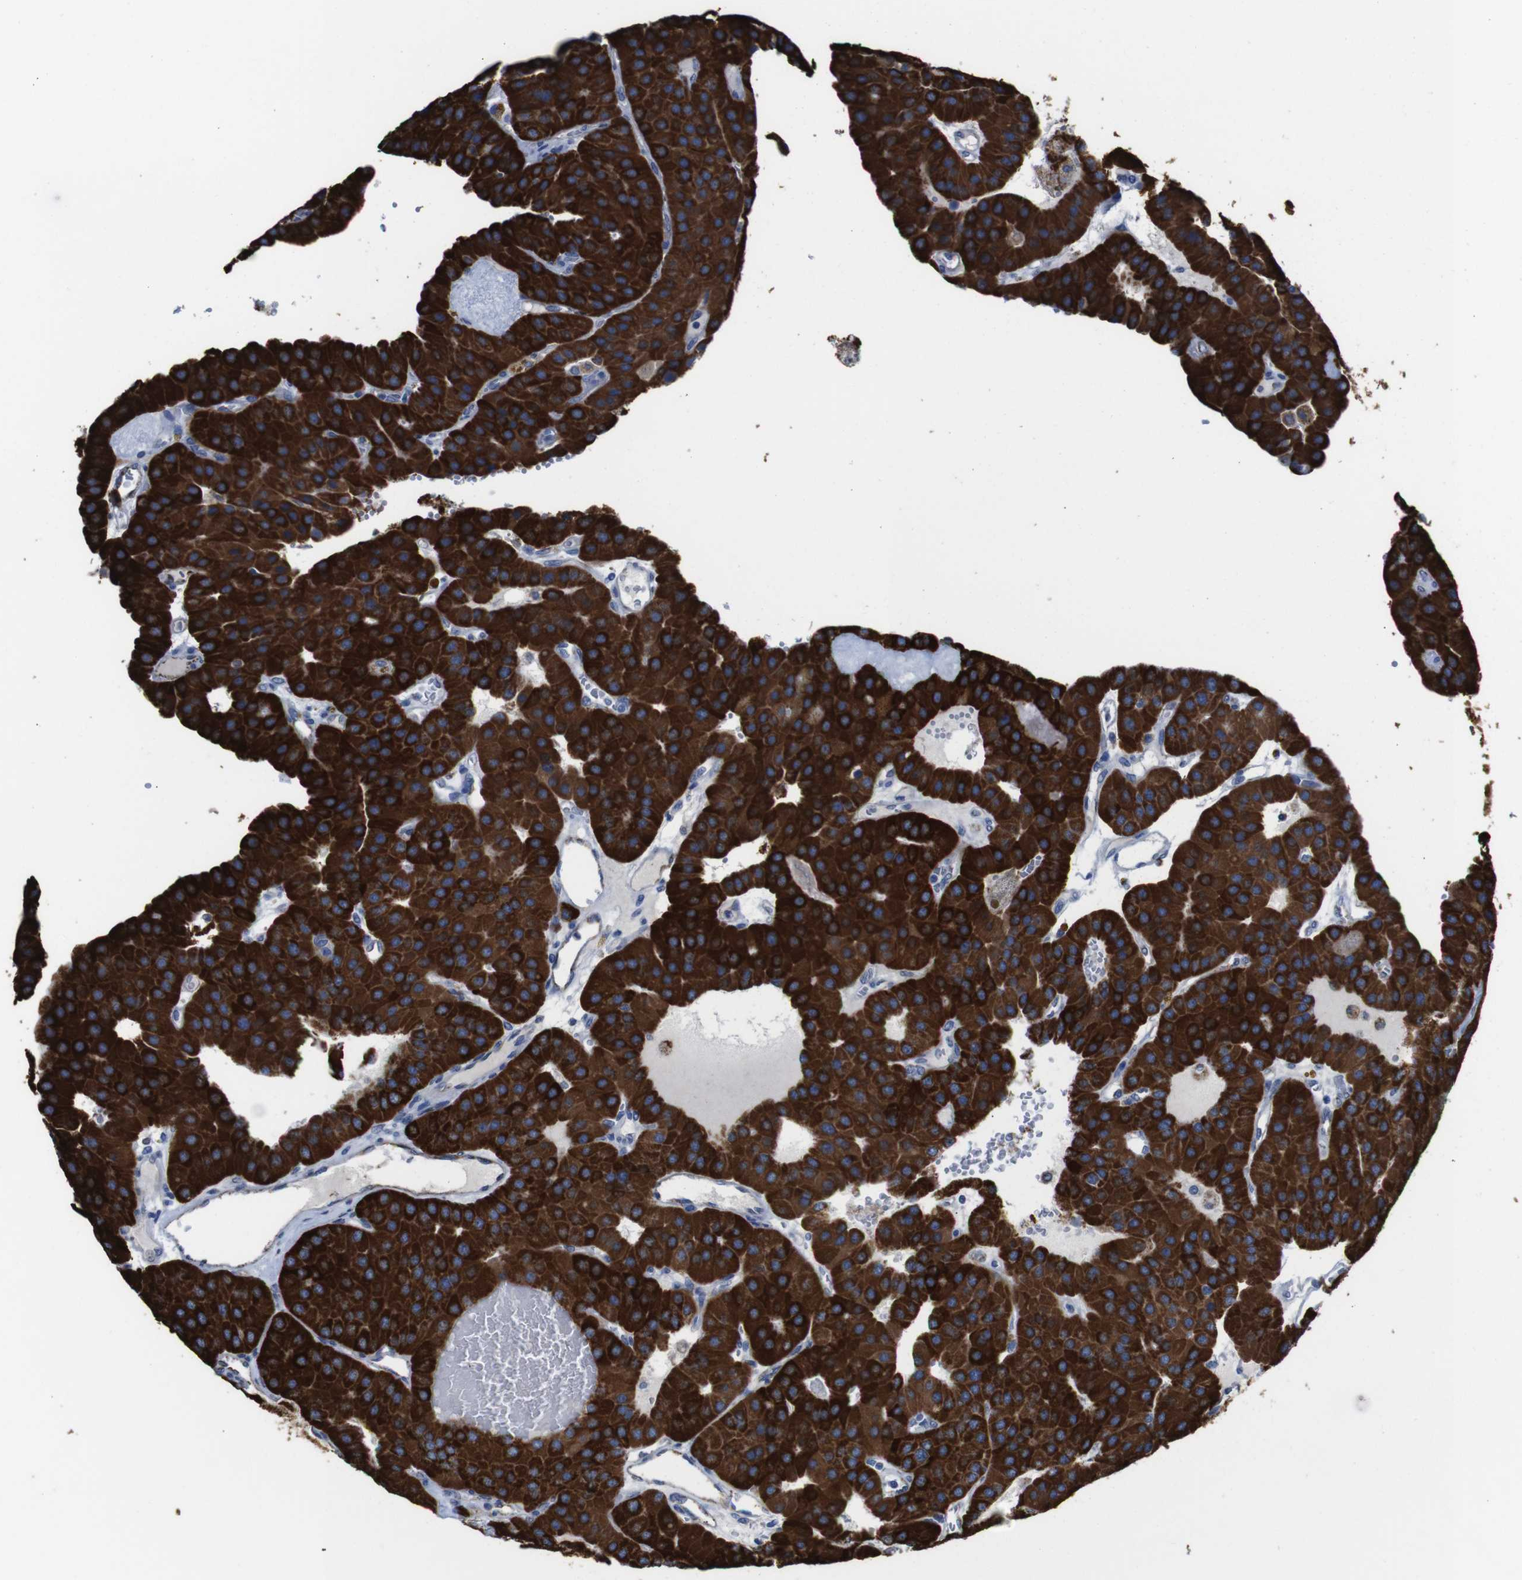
{"staining": {"intensity": "strong", "quantity": "25%-75%", "location": "cytoplasmic/membranous"}, "tissue": "parathyroid gland", "cell_type": "Glandular cells", "image_type": "normal", "snomed": [{"axis": "morphology", "description": "Normal tissue, NOS"}, {"axis": "morphology", "description": "Adenoma, NOS"}, {"axis": "topography", "description": "Parathyroid gland"}], "caption": "Immunohistochemical staining of unremarkable parathyroid gland shows 25%-75% levels of strong cytoplasmic/membranous protein expression in about 25%-75% of glandular cells.", "gene": "MAOA", "patient": {"sex": "female", "age": 86}}